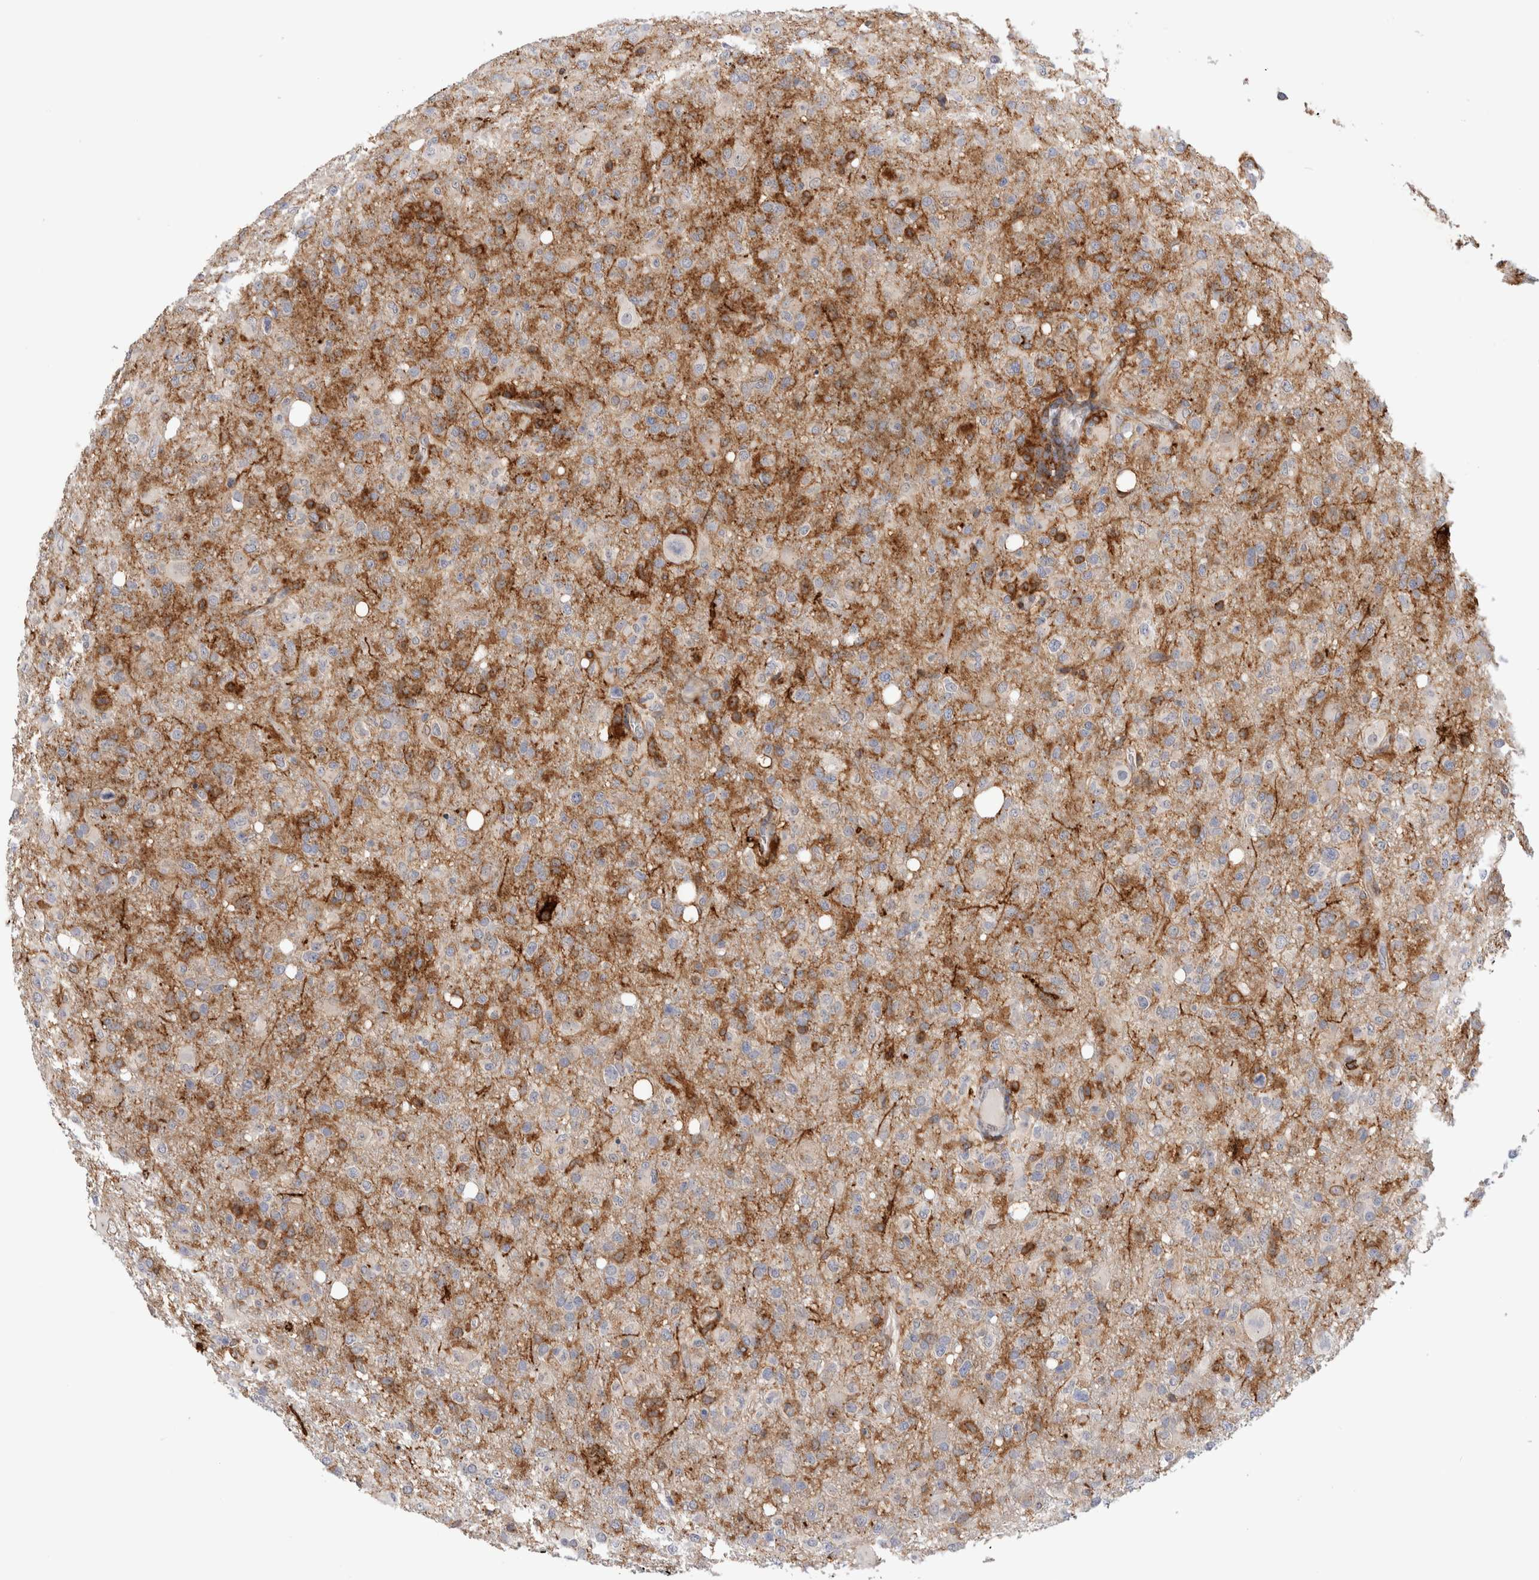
{"staining": {"intensity": "negative", "quantity": "none", "location": "none"}, "tissue": "glioma", "cell_type": "Tumor cells", "image_type": "cancer", "snomed": [{"axis": "morphology", "description": "Glioma, malignant, High grade"}, {"axis": "topography", "description": "Brain"}], "caption": "Glioma was stained to show a protein in brown. There is no significant expression in tumor cells. The staining is performed using DAB (3,3'-diaminobenzidine) brown chromogen with nuclei counter-stained in using hematoxylin.", "gene": "CCDC88B", "patient": {"sex": "female", "age": 57}}